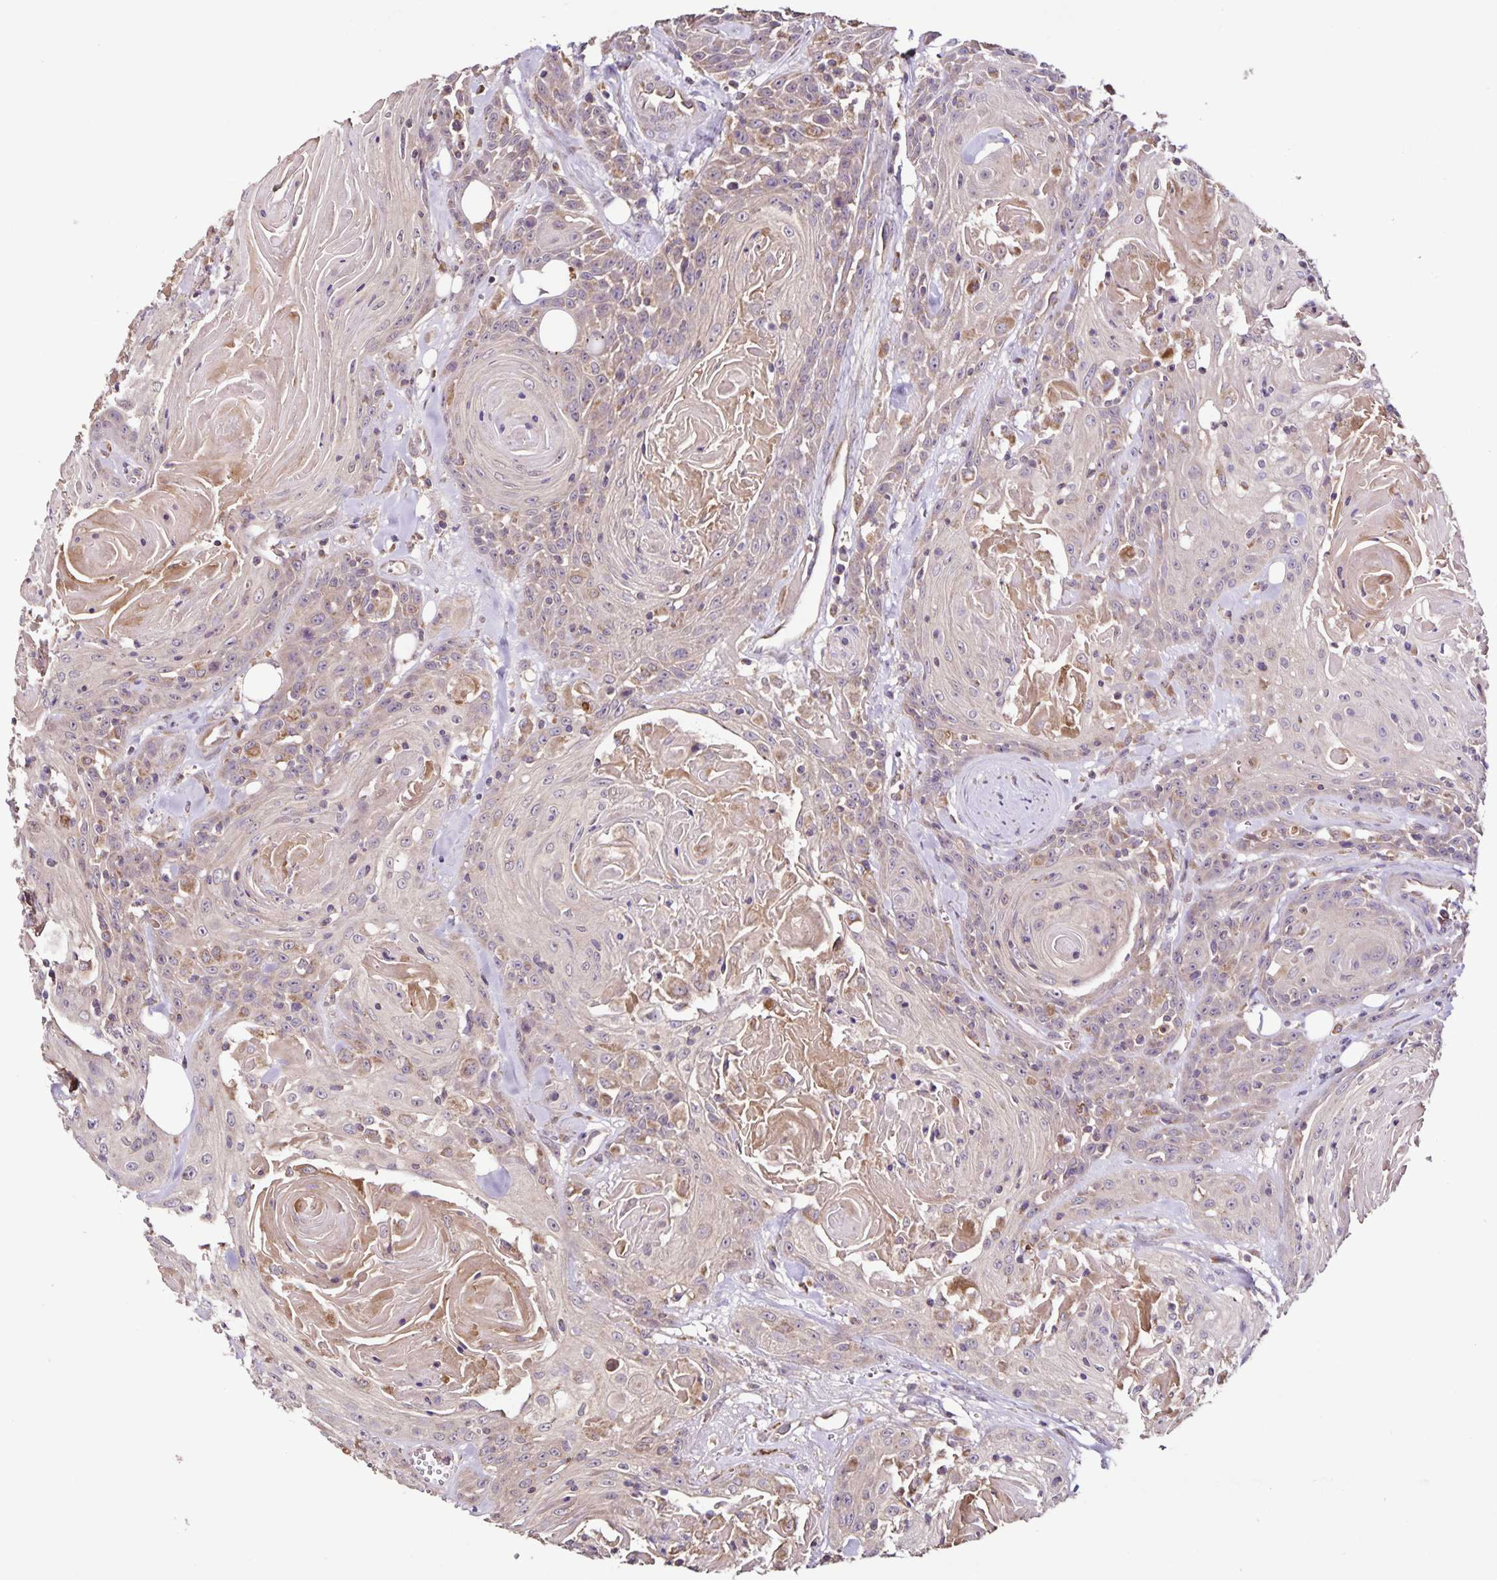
{"staining": {"intensity": "weak", "quantity": "<25%", "location": "cytoplasmic/membranous"}, "tissue": "head and neck cancer", "cell_type": "Tumor cells", "image_type": "cancer", "snomed": [{"axis": "morphology", "description": "Squamous cell carcinoma, NOS"}, {"axis": "topography", "description": "Head-Neck"}], "caption": "An IHC photomicrograph of head and neck cancer (squamous cell carcinoma) is shown. There is no staining in tumor cells of head and neck cancer (squamous cell carcinoma).", "gene": "MAN1A1", "patient": {"sex": "female", "age": 84}}